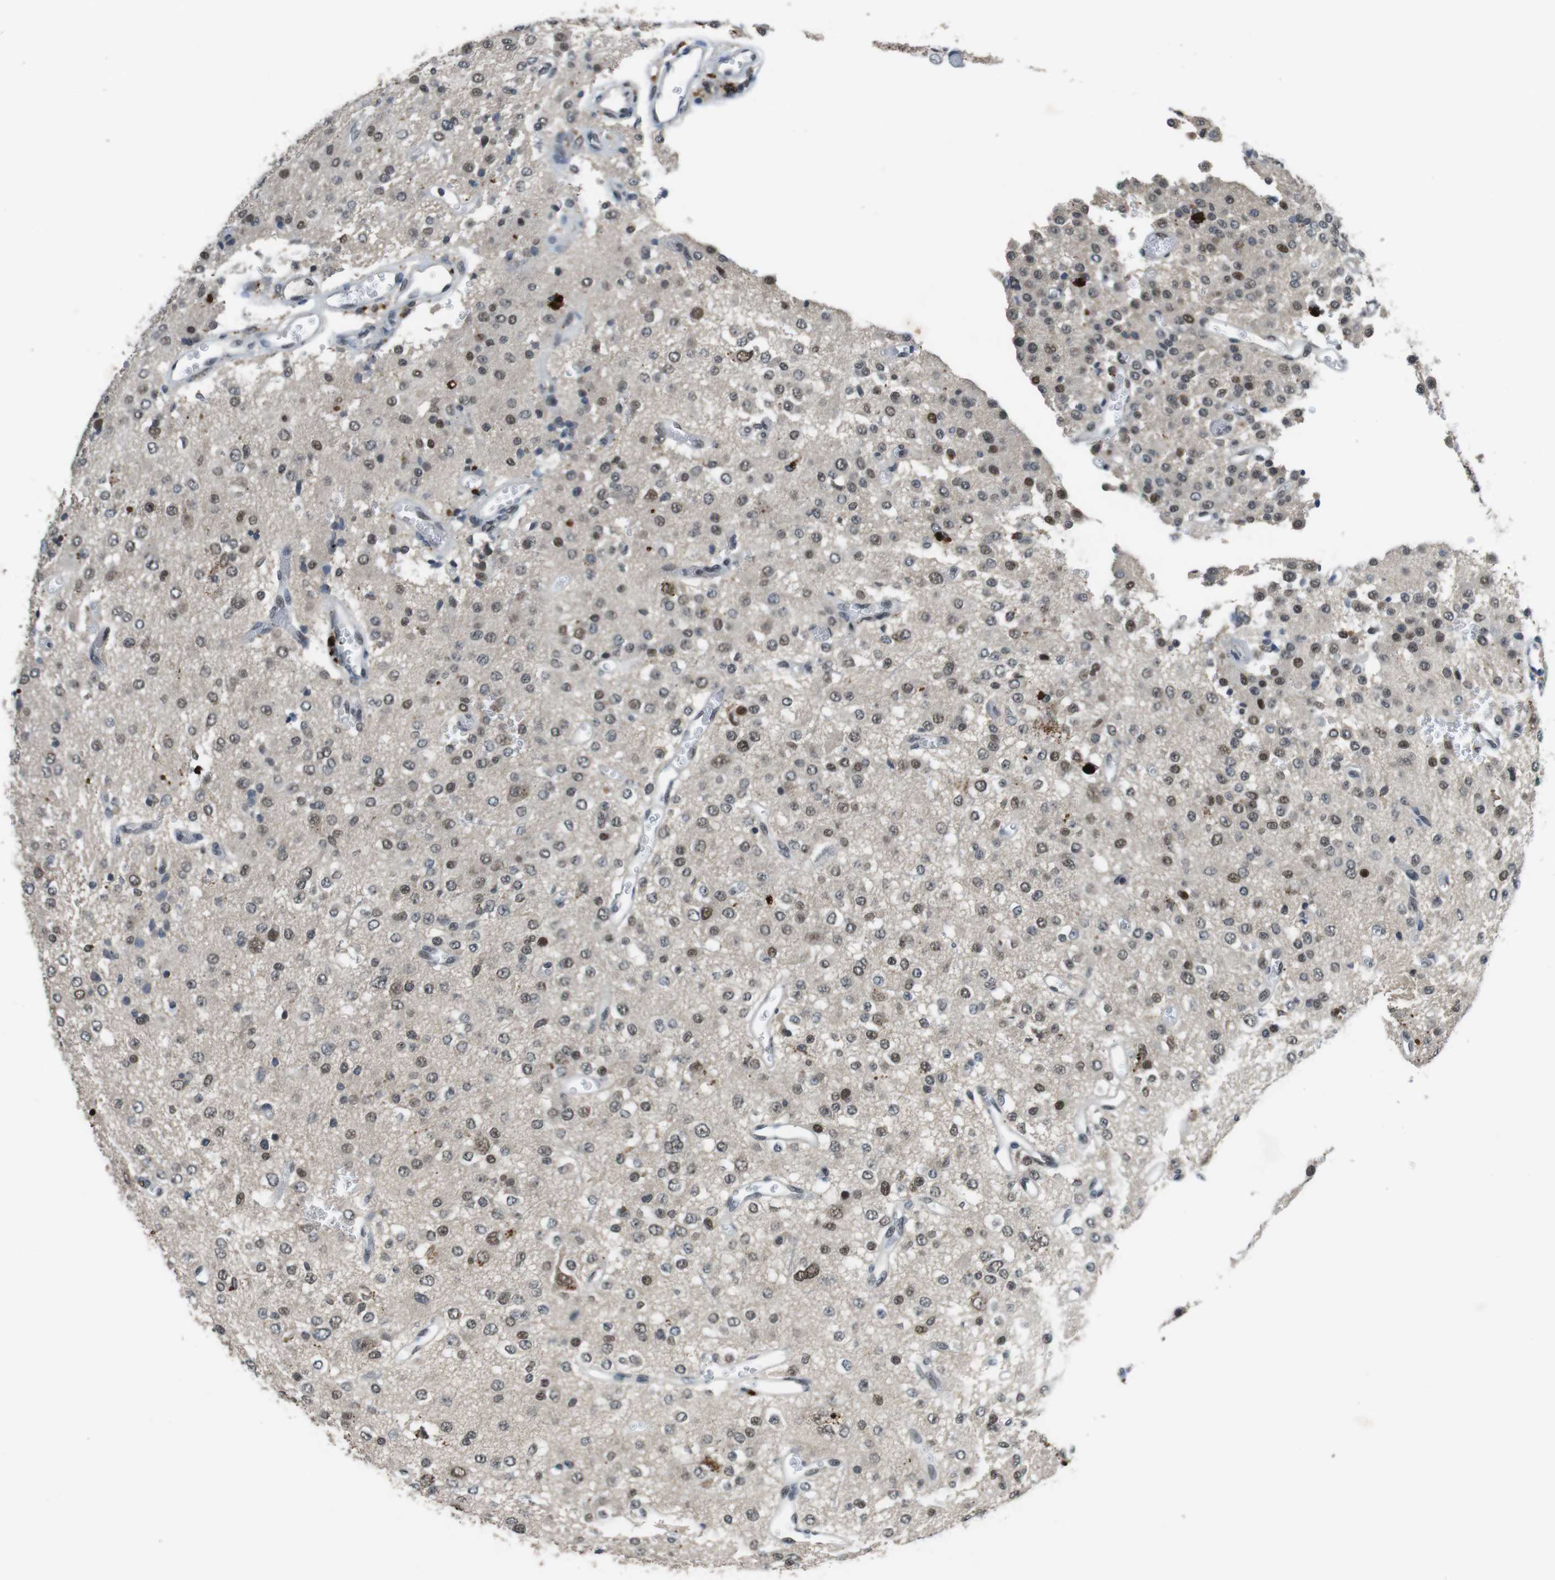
{"staining": {"intensity": "moderate", "quantity": "25%-75%", "location": "nuclear"}, "tissue": "glioma", "cell_type": "Tumor cells", "image_type": "cancer", "snomed": [{"axis": "morphology", "description": "Glioma, malignant, Low grade"}, {"axis": "topography", "description": "Brain"}], "caption": "Immunohistochemical staining of malignant low-grade glioma demonstrates medium levels of moderate nuclear staining in about 25%-75% of tumor cells.", "gene": "USP7", "patient": {"sex": "male", "age": 38}}